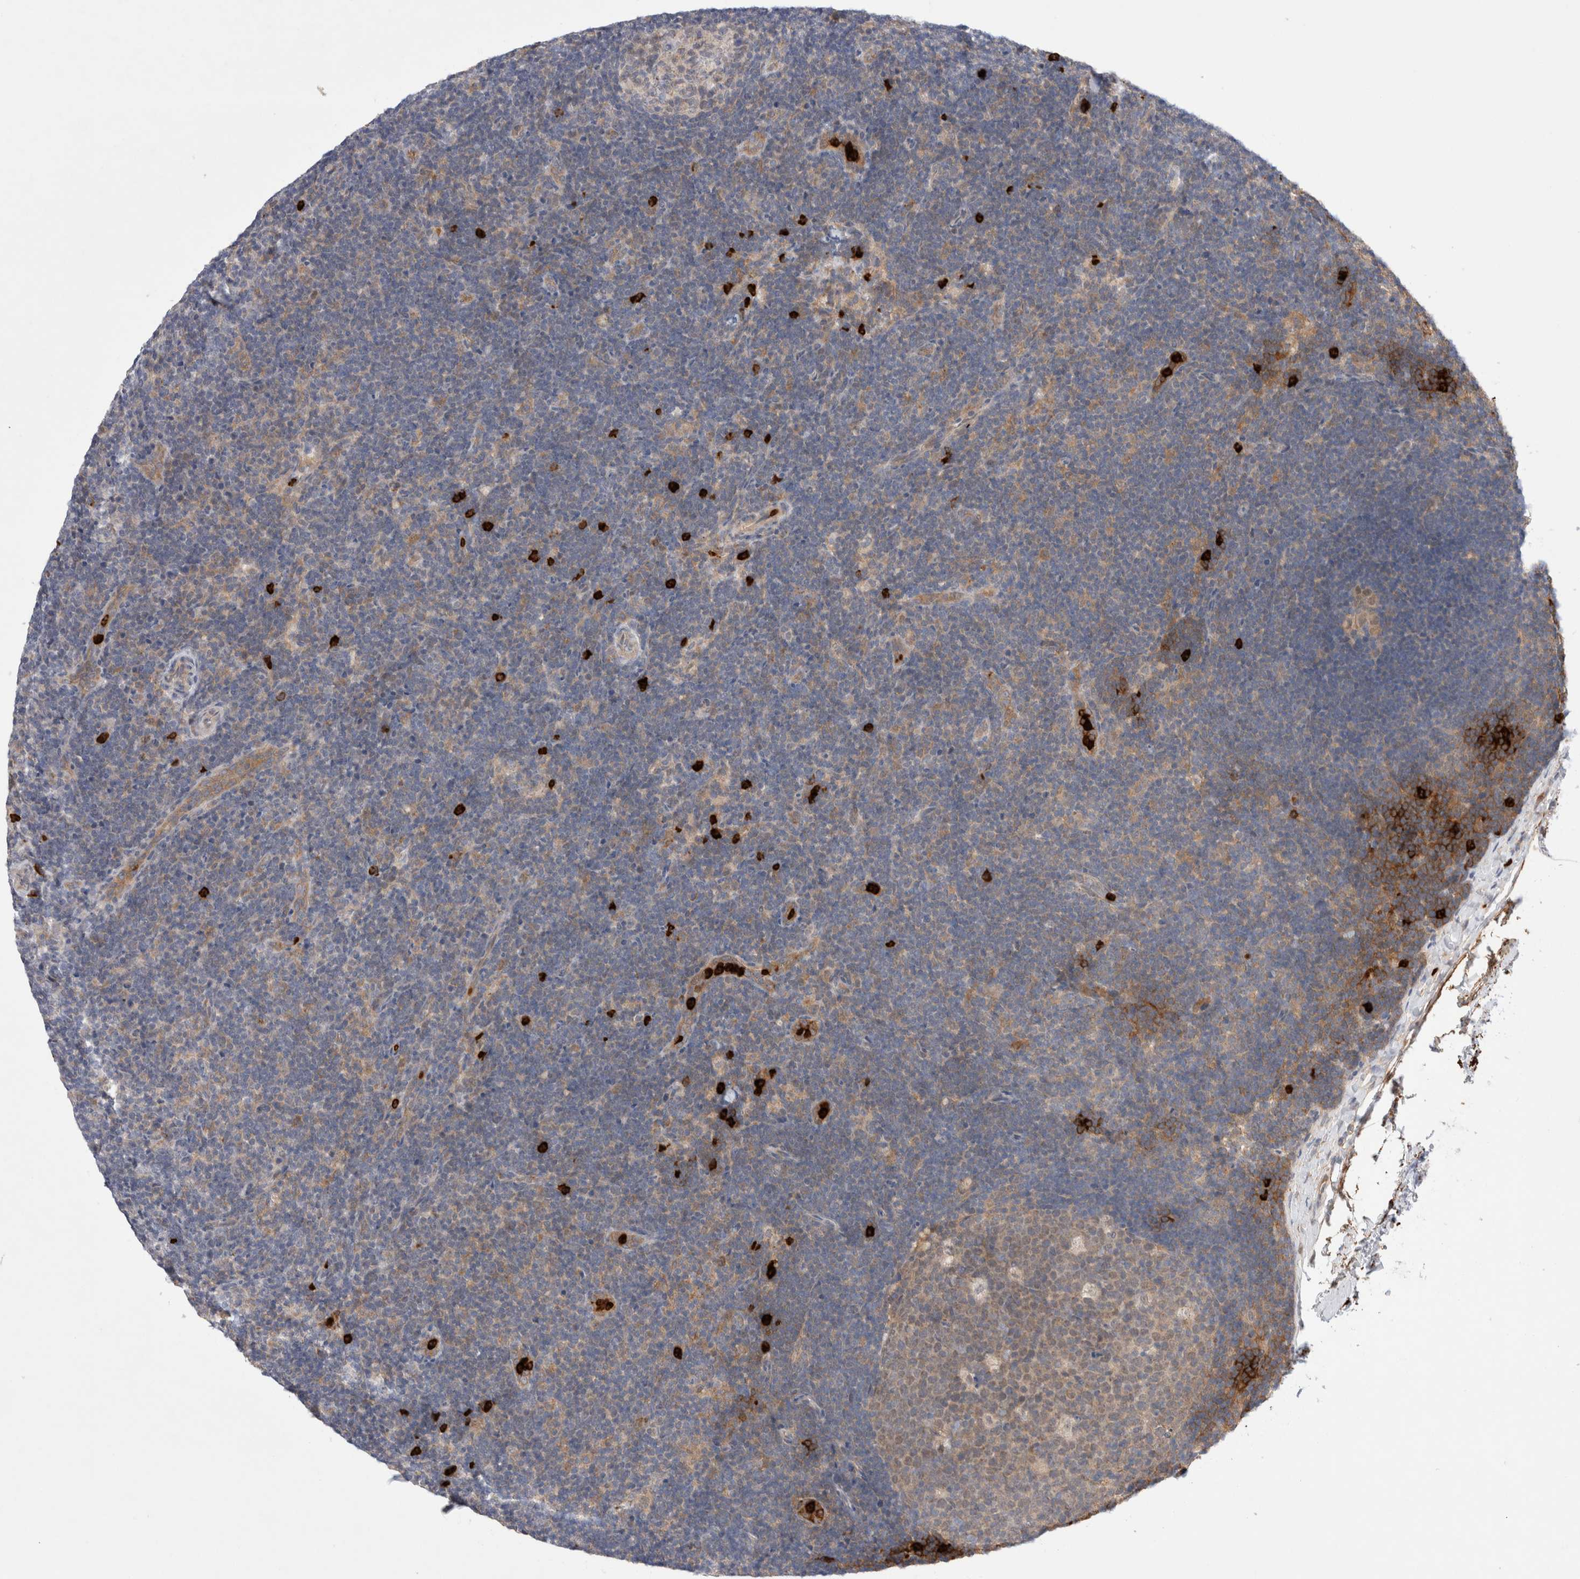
{"staining": {"intensity": "weak", "quantity": "25%-75%", "location": "cytoplasmic/membranous"}, "tissue": "lymph node", "cell_type": "Germinal center cells", "image_type": "normal", "snomed": [{"axis": "morphology", "description": "Normal tissue, NOS"}, {"axis": "topography", "description": "Lymph node"}], "caption": "Immunohistochemical staining of normal lymph node displays weak cytoplasmic/membranous protein staining in about 25%-75% of germinal center cells.", "gene": "GSDMB", "patient": {"sex": "female", "age": 22}}